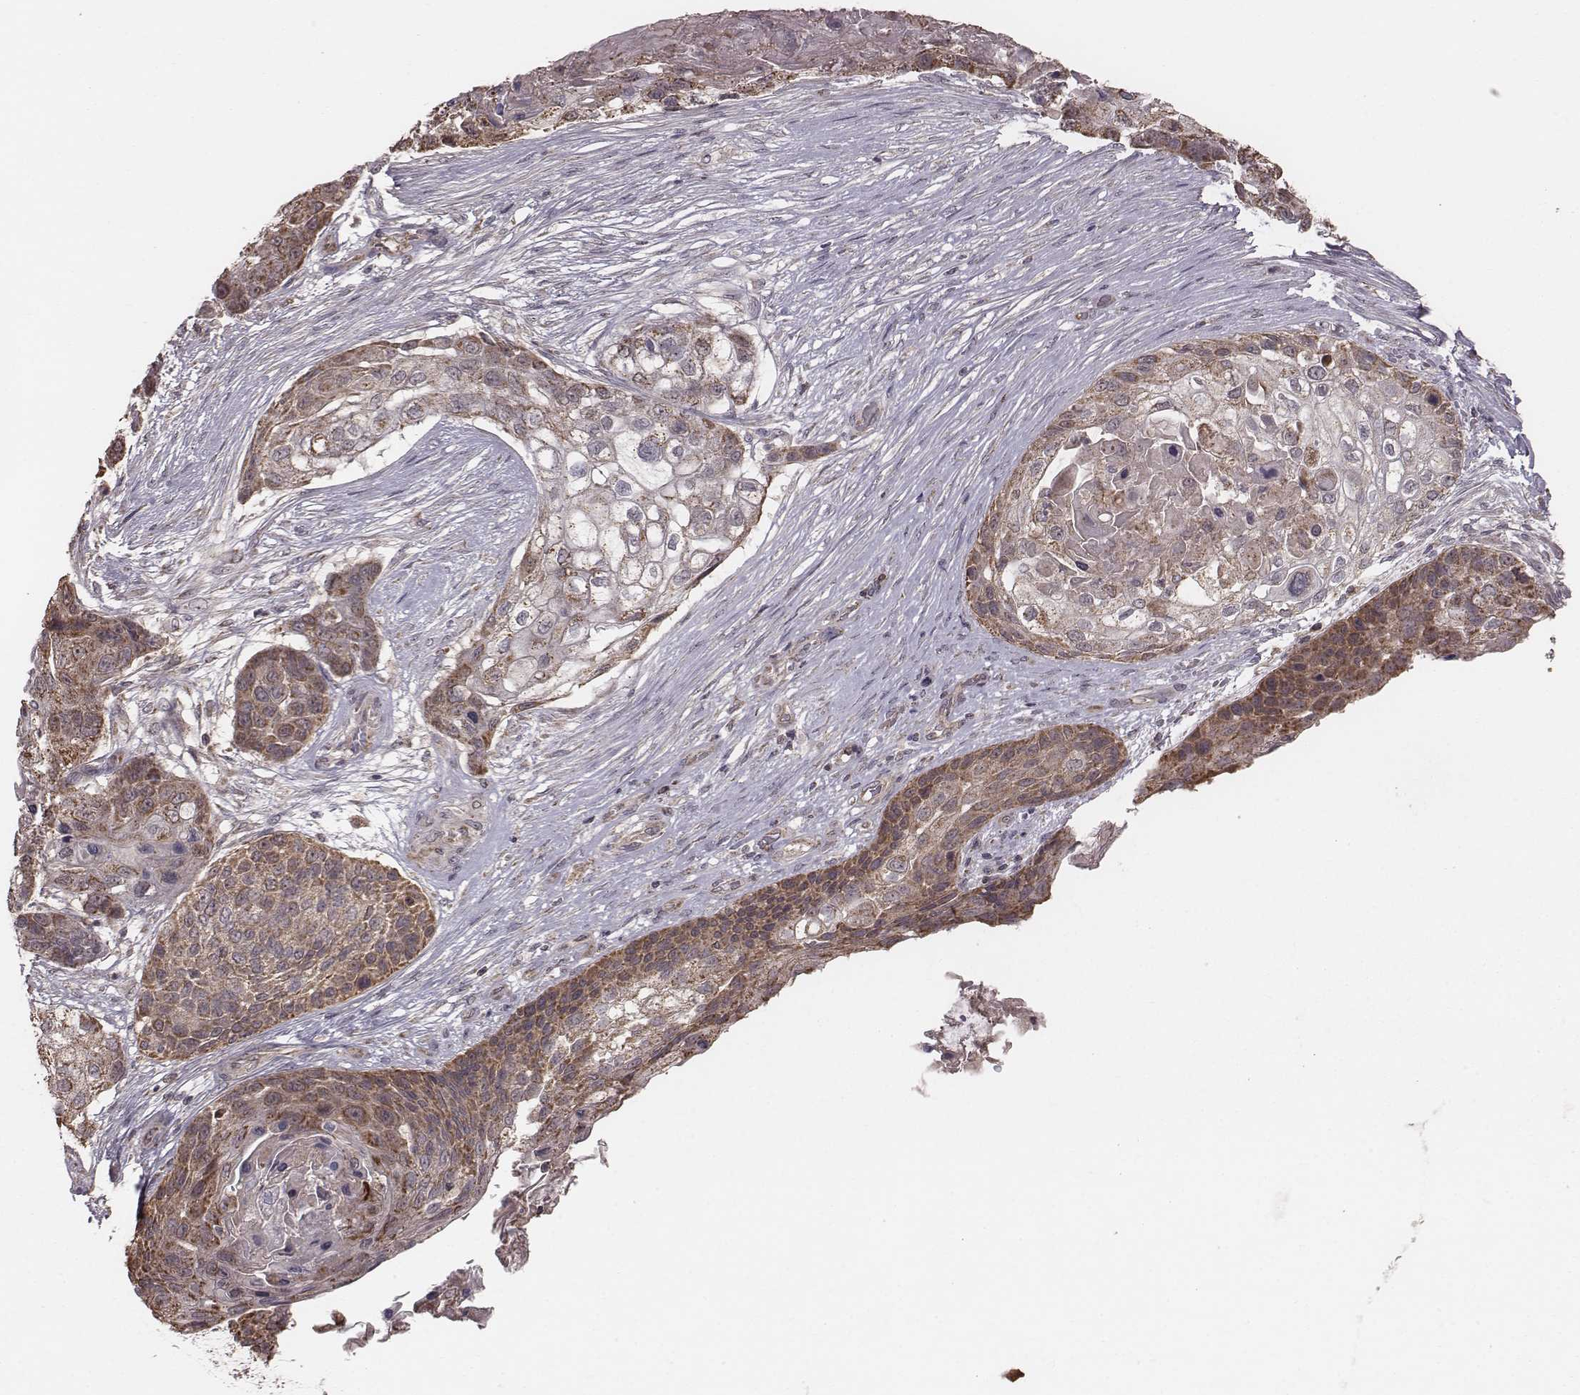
{"staining": {"intensity": "strong", "quantity": ">75%", "location": "cytoplasmic/membranous"}, "tissue": "lung cancer", "cell_type": "Tumor cells", "image_type": "cancer", "snomed": [{"axis": "morphology", "description": "Squamous cell carcinoma, NOS"}, {"axis": "topography", "description": "Lung"}], "caption": "Approximately >75% of tumor cells in squamous cell carcinoma (lung) display strong cytoplasmic/membranous protein positivity as visualized by brown immunohistochemical staining.", "gene": "PDCD2L", "patient": {"sex": "male", "age": 69}}